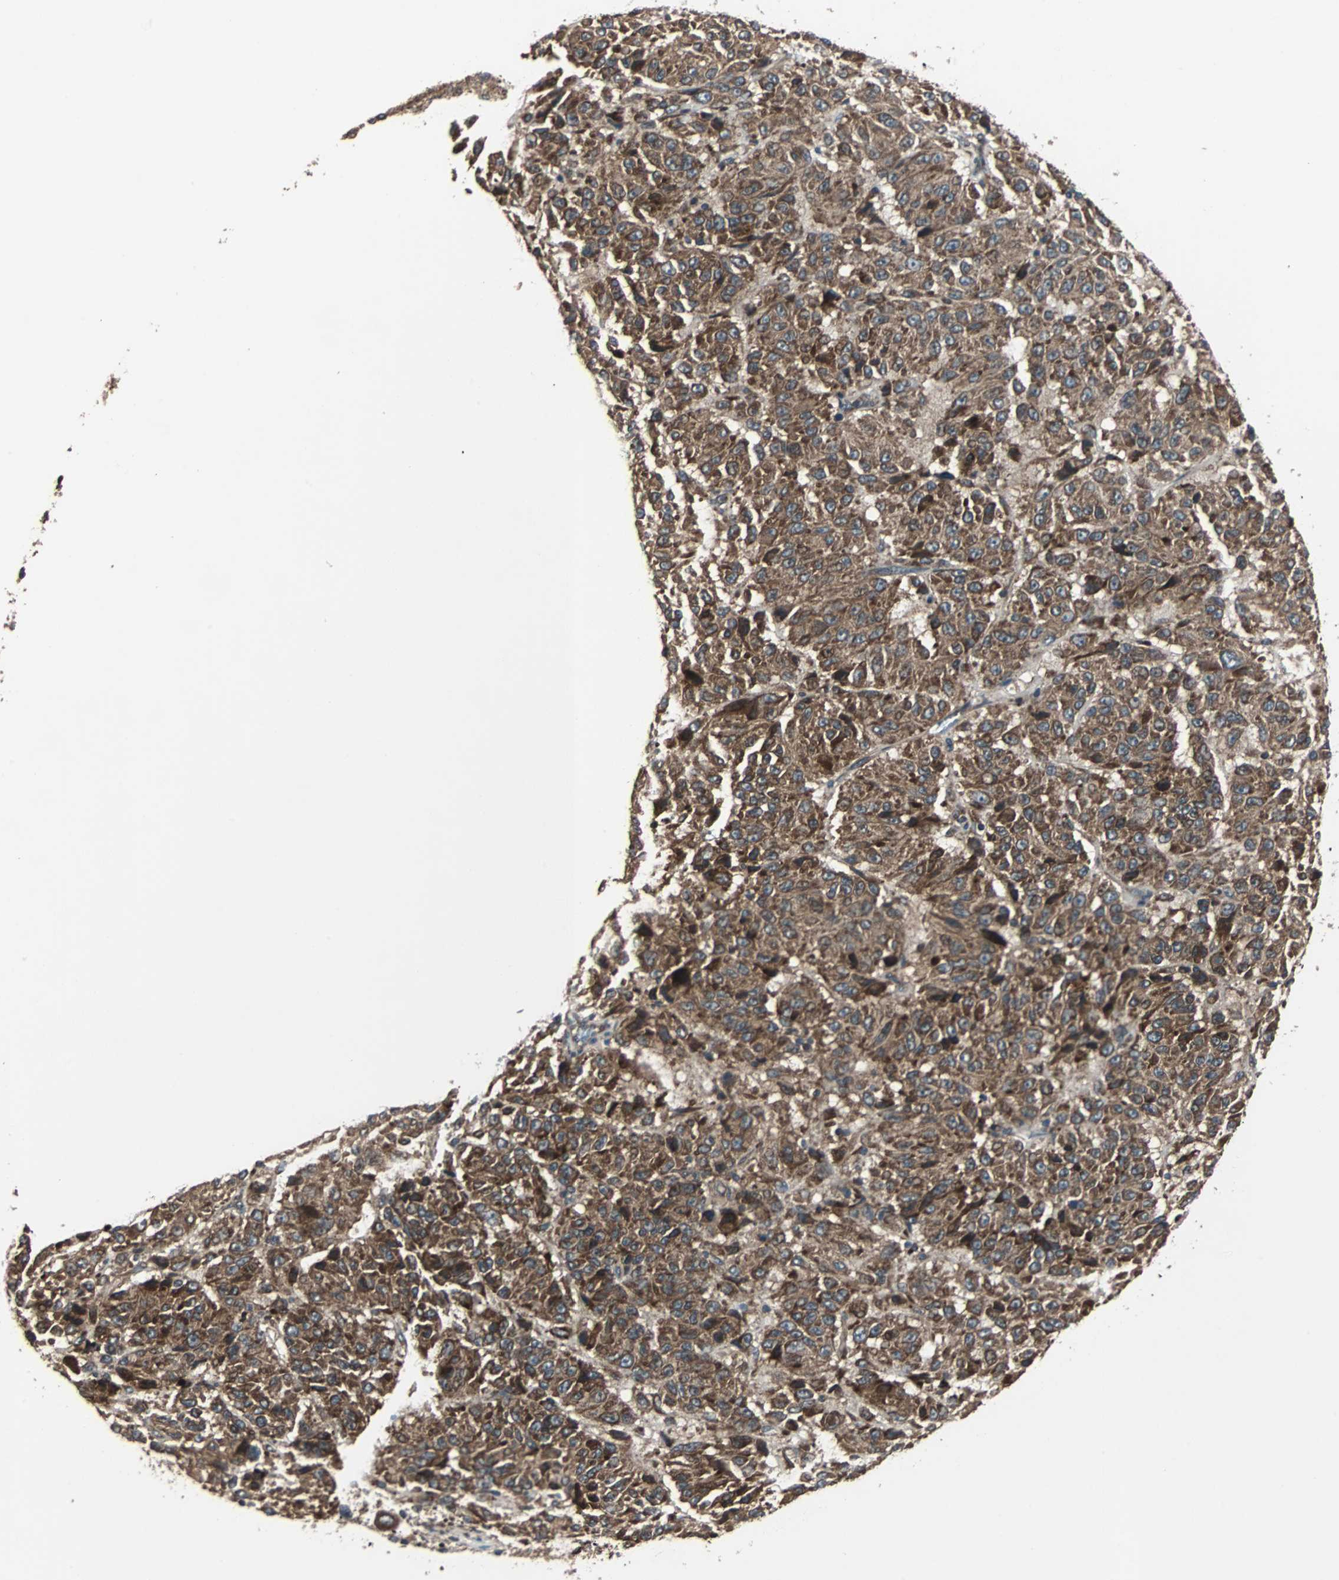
{"staining": {"intensity": "strong", "quantity": ">75%", "location": "cytoplasmic/membranous"}, "tissue": "melanoma", "cell_type": "Tumor cells", "image_type": "cancer", "snomed": [{"axis": "morphology", "description": "Malignant melanoma, Metastatic site"}, {"axis": "topography", "description": "Lung"}], "caption": "IHC histopathology image of human melanoma stained for a protein (brown), which reveals high levels of strong cytoplasmic/membranous expression in about >75% of tumor cells.", "gene": "RAB7A", "patient": {"sex": "male", "age": 64}}